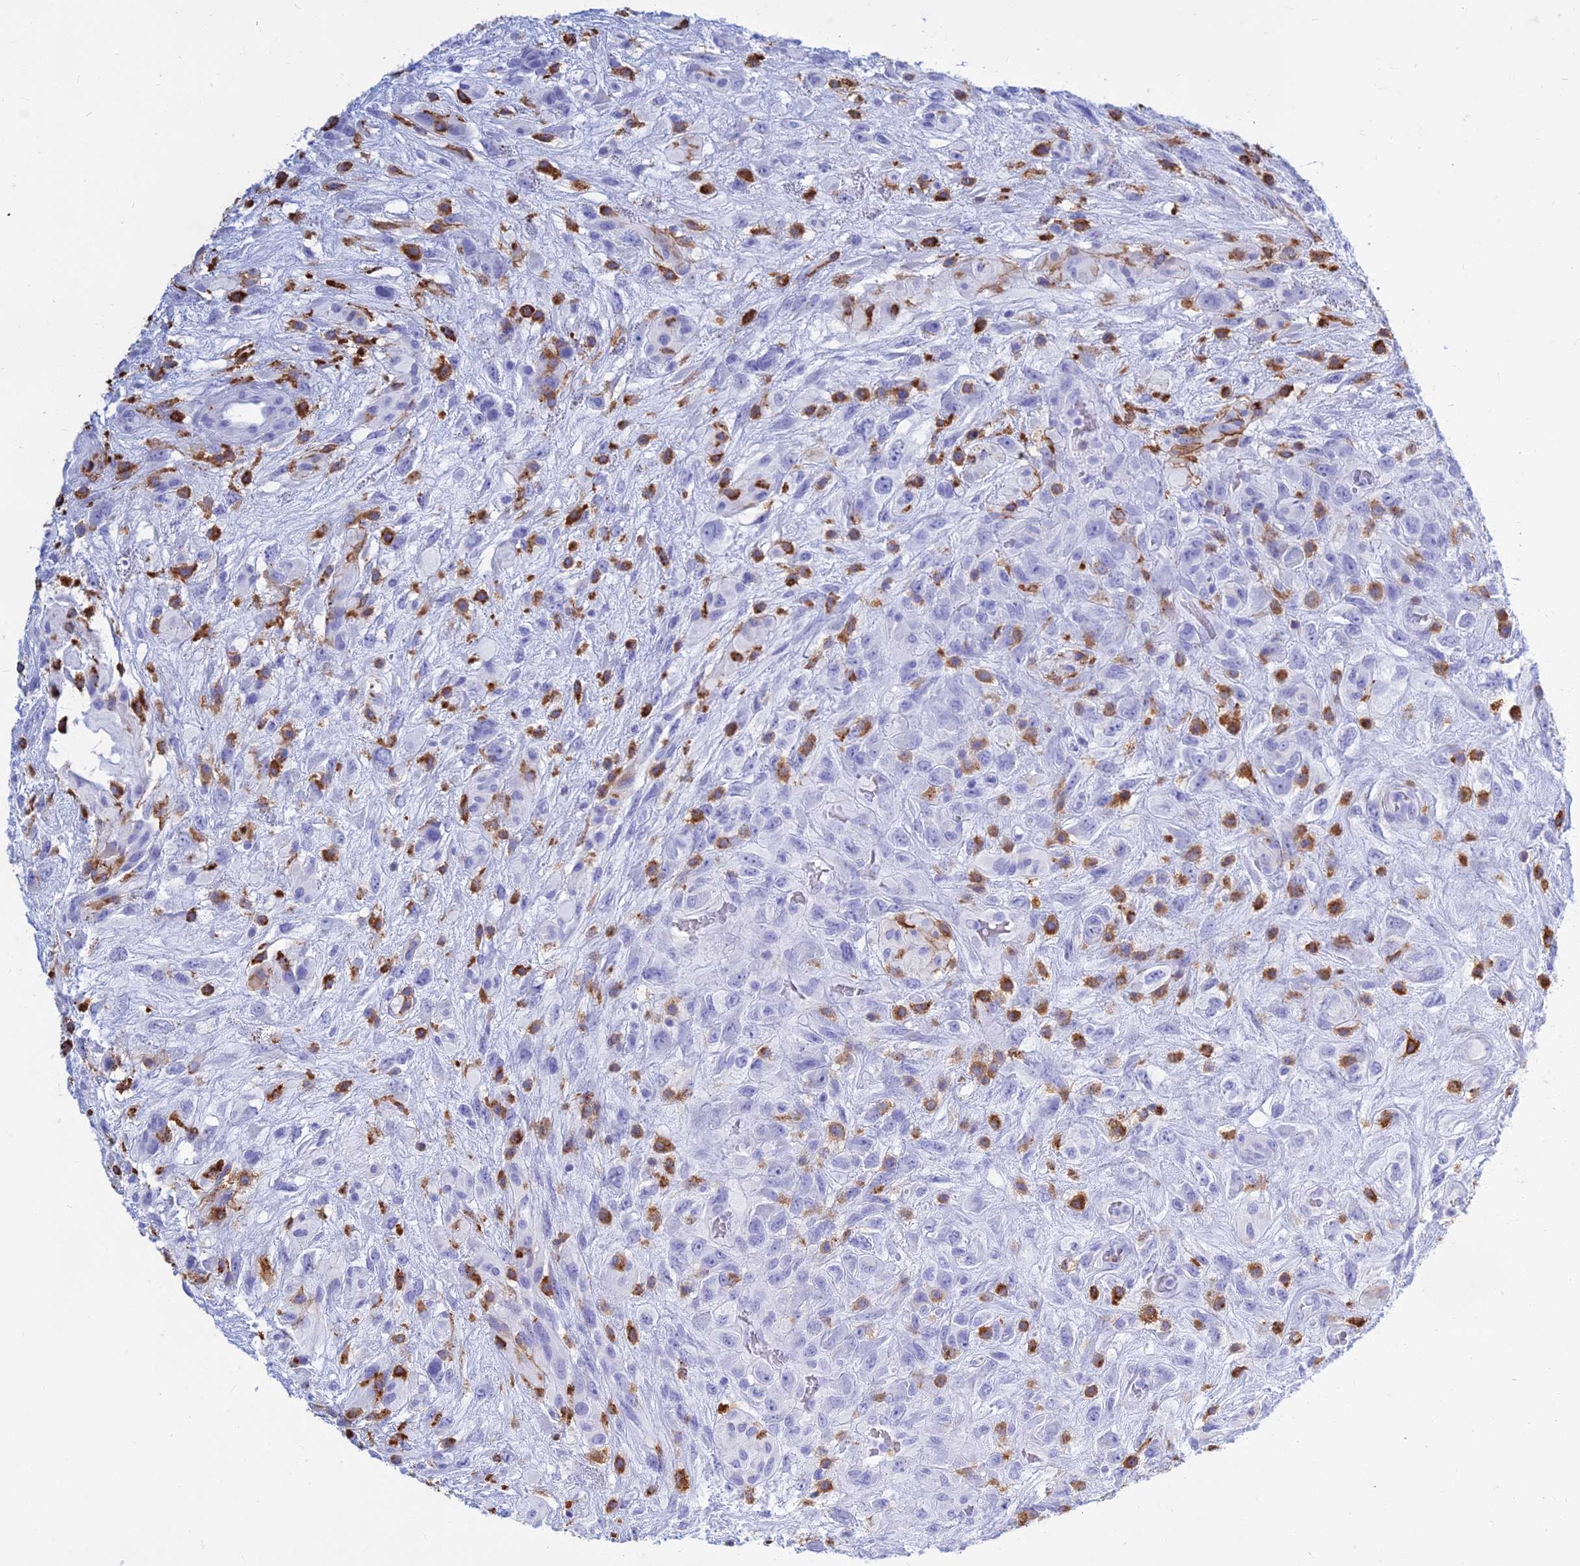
{"staining": {"intensity": "negative", "quantity": "none", "location": "none"}, "tissue": "glioma", "cell_type": "Tumor cells", "image_type": "cancer", "snomed": [{"axis": "morphology", "description": "Glioma, malignant, High grade"}, {"axis": "topography", "description": "Brain"}], "caption": "A high-resolution photomicrograph shows IHC staining of glioma, which displays no significant expression in tumor cells.", "gene": "HLA-DRB1", "patient": {"sex": "male", "age": 61}}